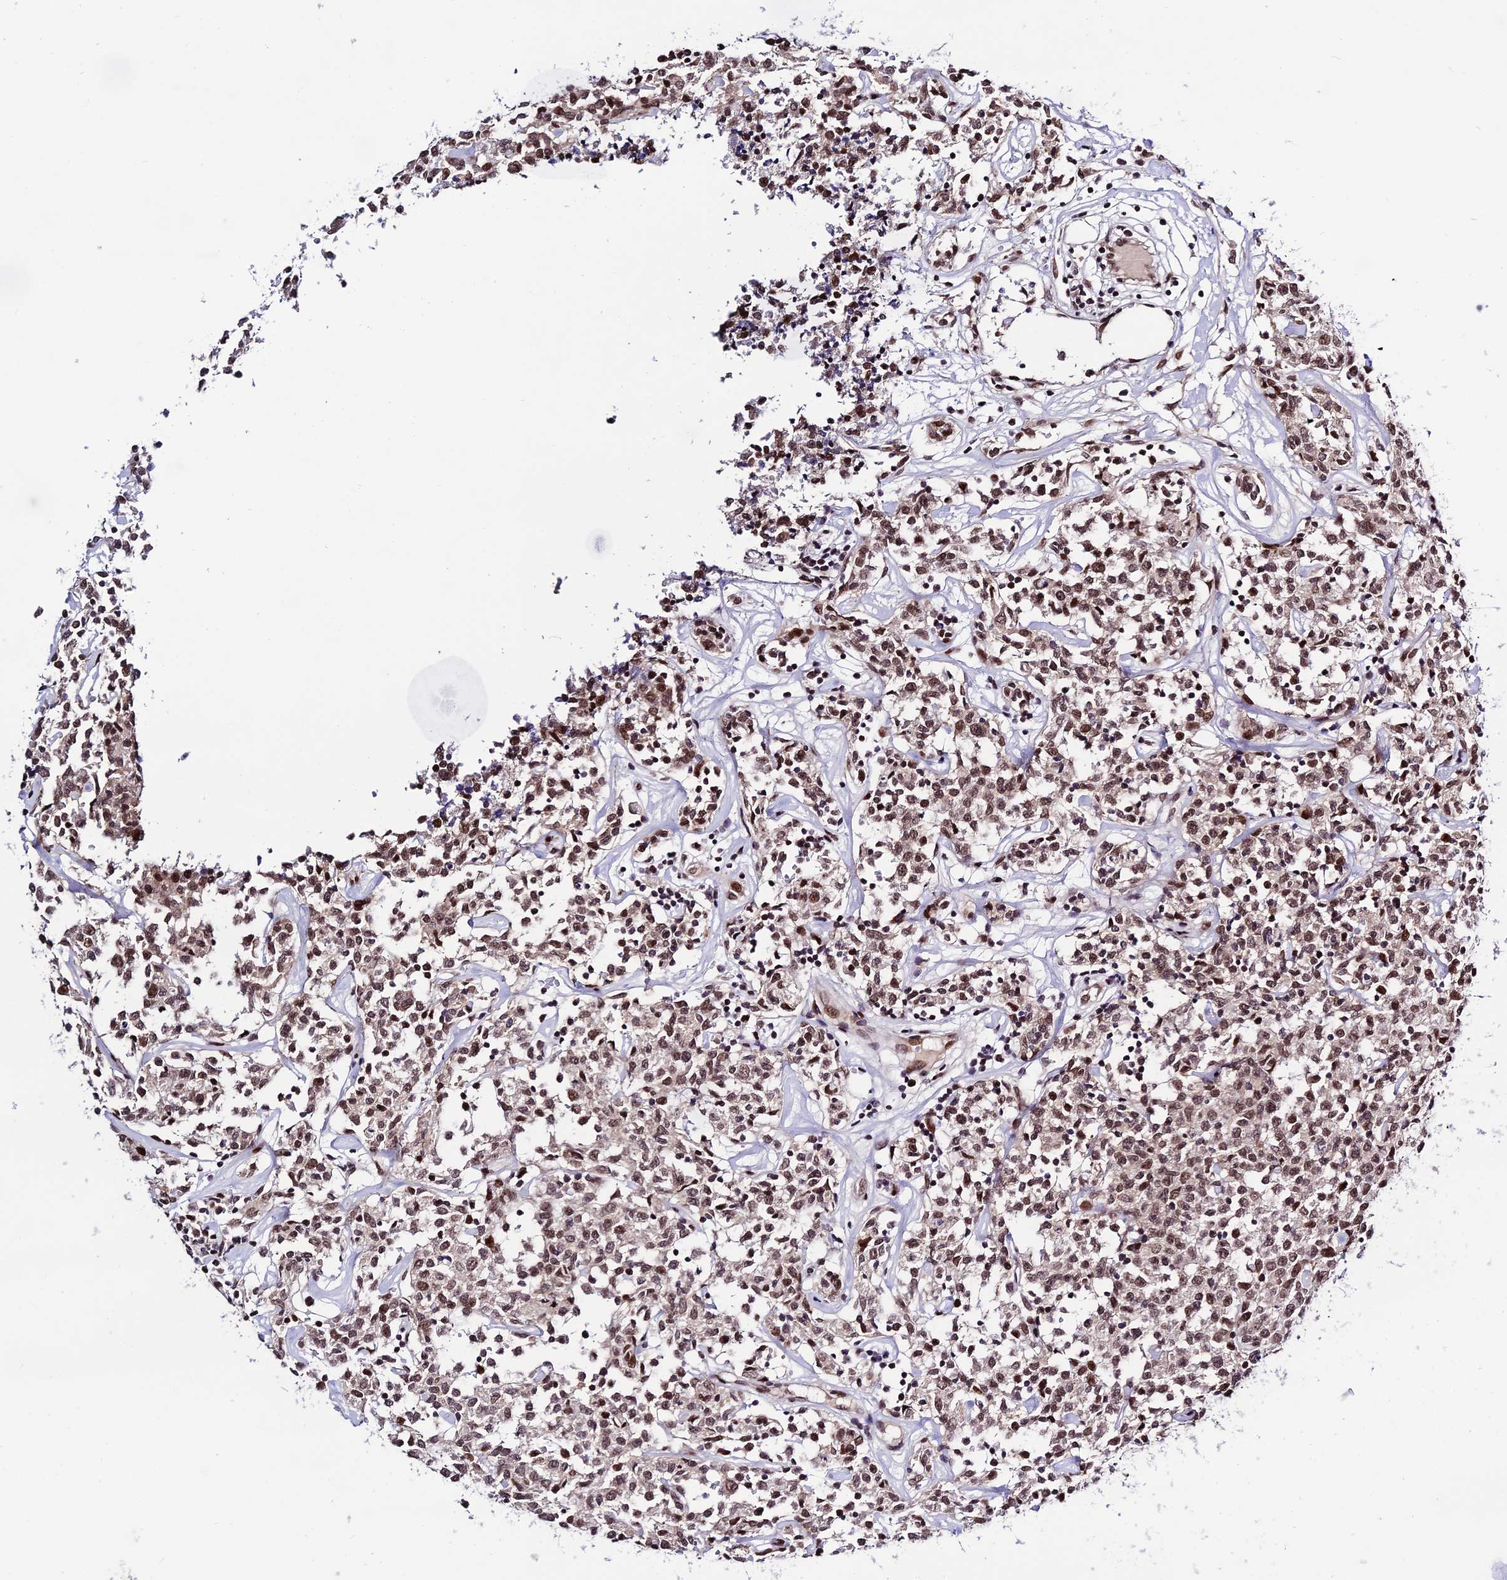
{"staining": {"intensity": "moderate", "quantity": ">75%", "location": "nuclear"}, "tissue": "lymphoma", "cell_type": "Tumor cells", "image_type": "cancer", "snomed": [{"axis": "morphology", "description": "Malignant lymphoma, non-Hodgkin's type, Low grade"}, {"axis": "topography", "description": "Small intestine"}], "caption": "An image showing moderate nuclear expression in approximately >75% of tumor cells in malignant lymphoma, non-Hodgkin's type (low-grade), as visualized by brown immunohistochemical staining.", "gene": "SYT15", "patient": {"sex": "female", "age": 59}}